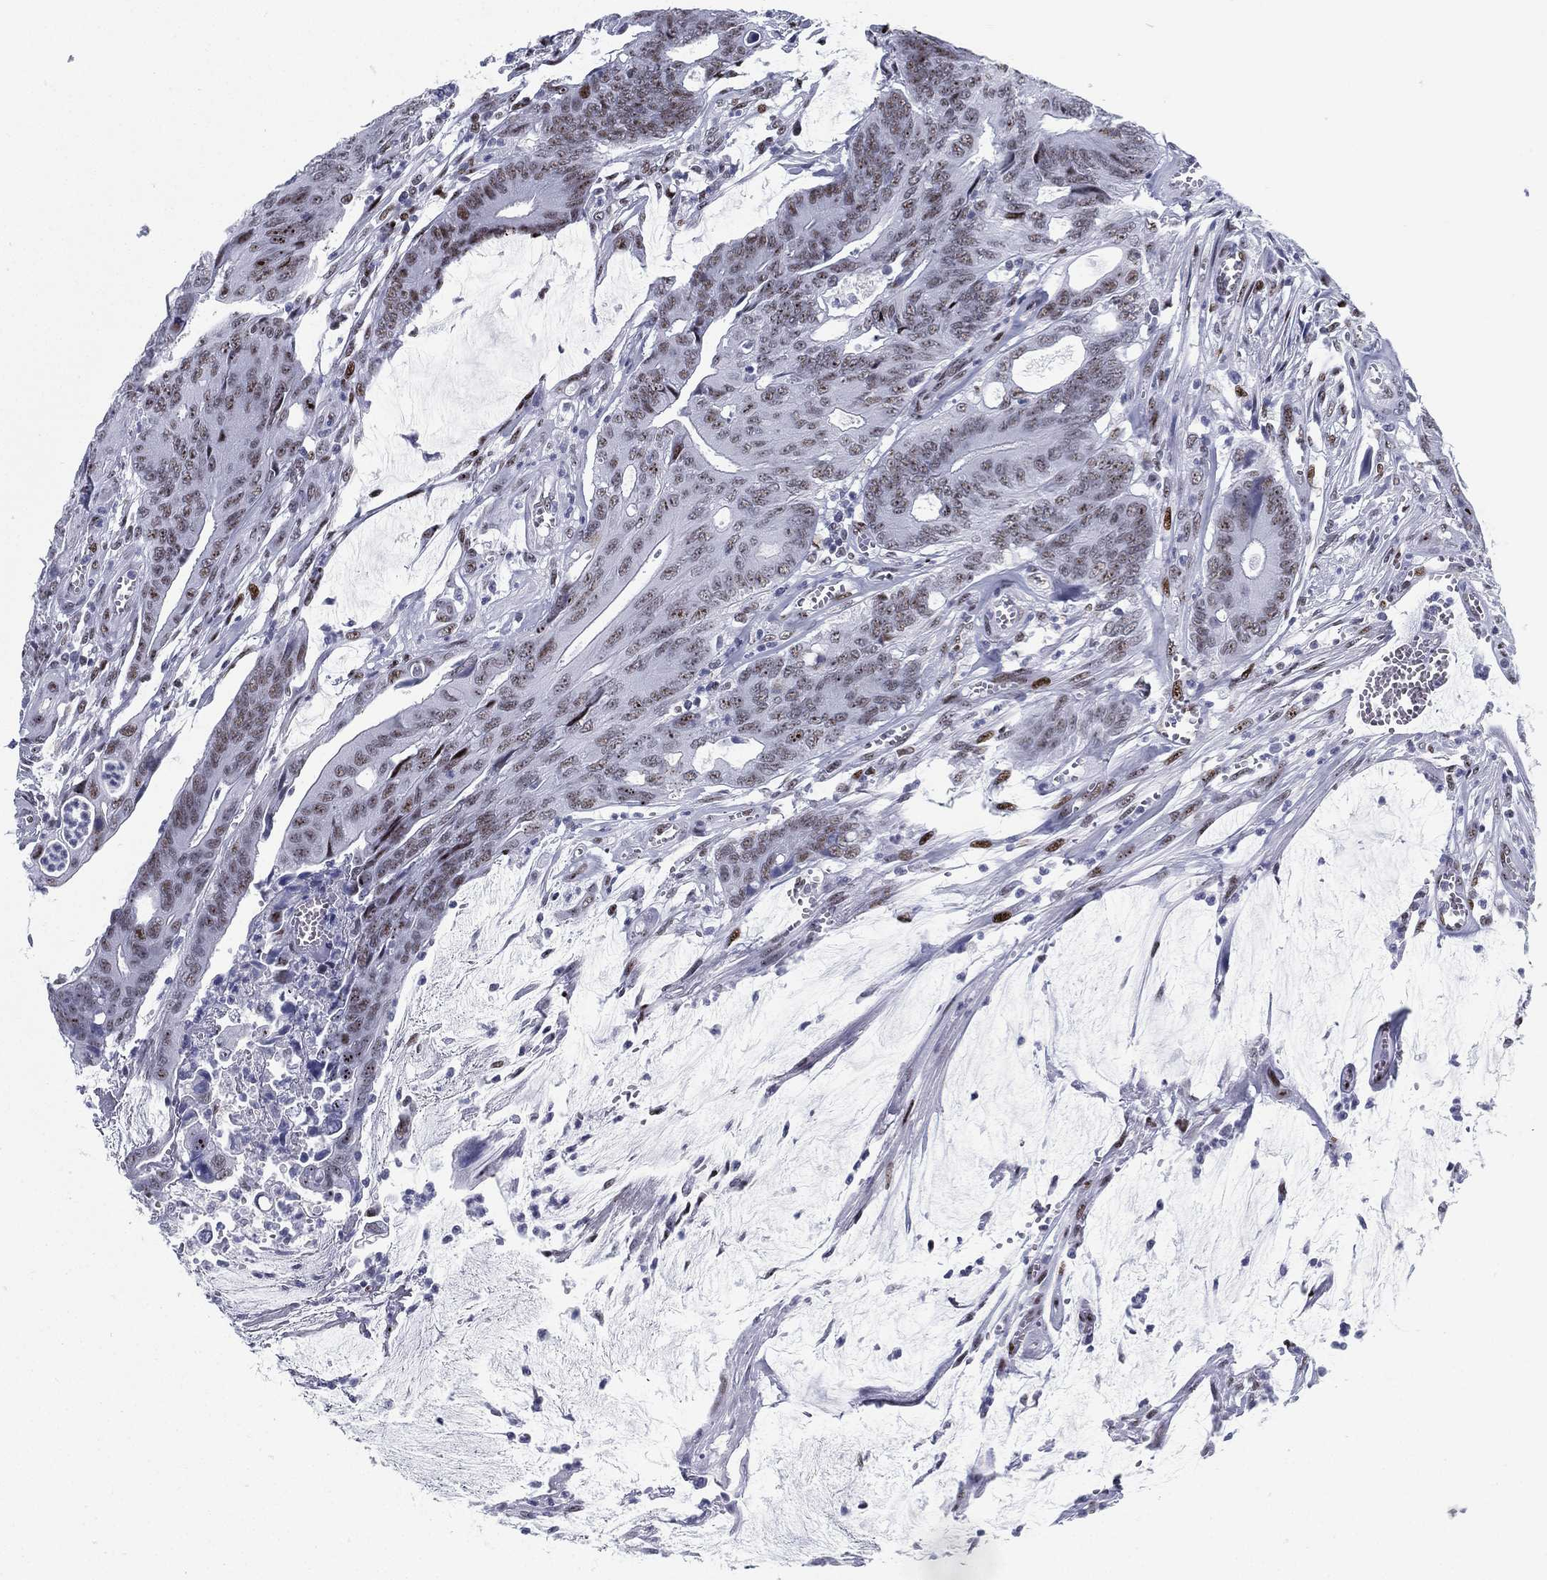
{"staining": {"intensity": "moderate", "quantity": "<25%", "location": "nuclear"}, "tissue": "colorectal cancer", "cell_type": "Tumor cells", "image_type": "cancer", "snomed": [{"axis": "morphology", "description": "Normal tissue, NOS"}, {"axis": "morphology", "description": "Adenocarcinoma, NOS"}, {"axis": "topography", "description": "Colon"}], "caption": "There is low levels of moderate nuclear expression in tumor cells of colorectal adenocarcinoma, as demonstrated by immunohistochemical staining (brown color).", "gene": "CYB561D2", "patient": {"sex": "male", "age": 65}}